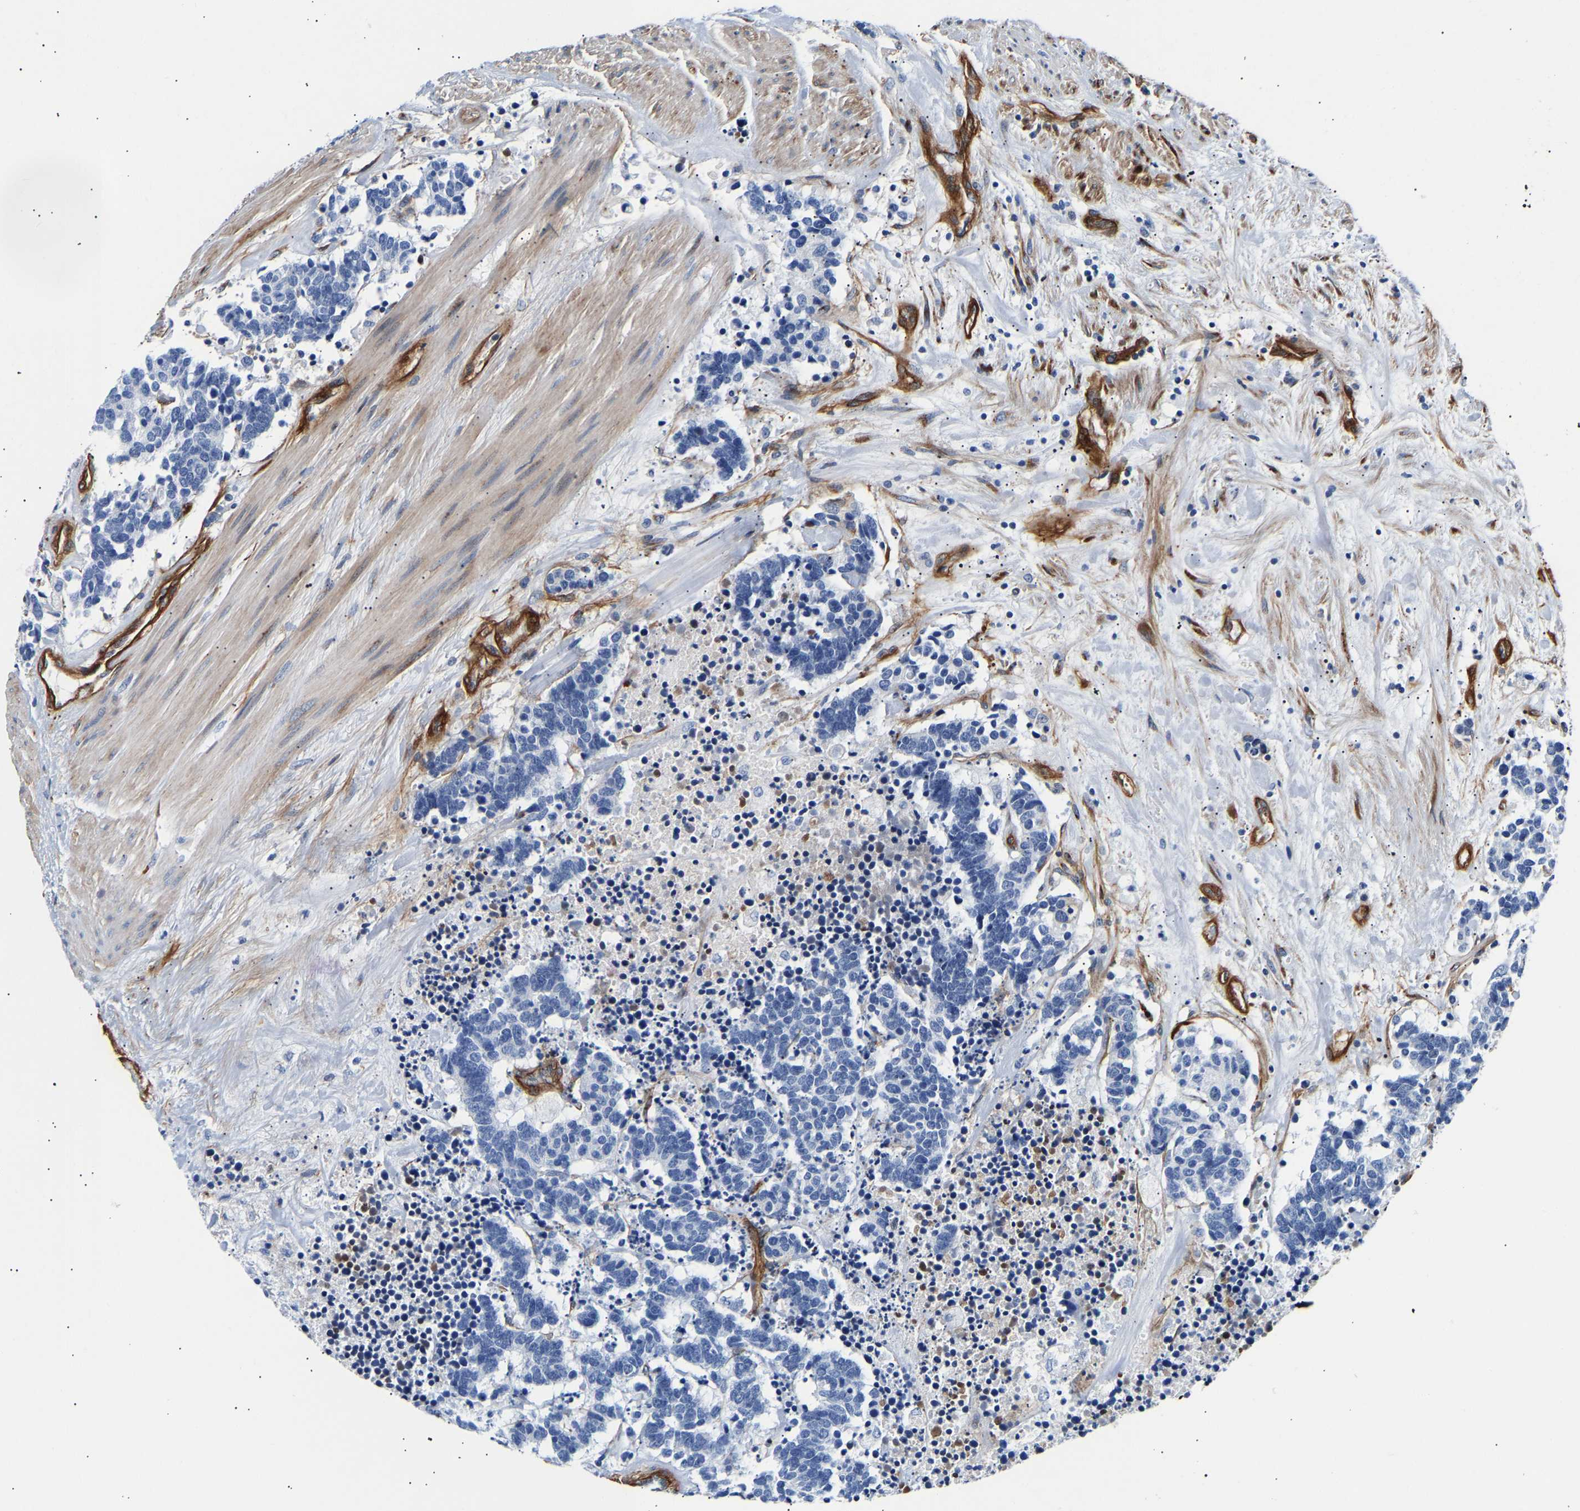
{"staining": {"intensity": "negative", "quantity": "none", "location": "none"}, "tissue": "carcinoid", "cell_type": "Tumor cells", "image_type": "cancer", "snomed": [{"axis": "morphology", "description": "Carcinoma, NOS"}, {"axis": "morphology", "description": "Carcinoid, malignant, NOS"}, {"axis": "topography", "description": "Urinary bladder"}], "caption": "High power microscopy histopathology image of an immunohistochemistry (IHC) histopathology image of carcinoid, revealing no significant expression in tumor cells.", "gene": "IGFBP7", "patient": {"sex": "male", "age": 57}}